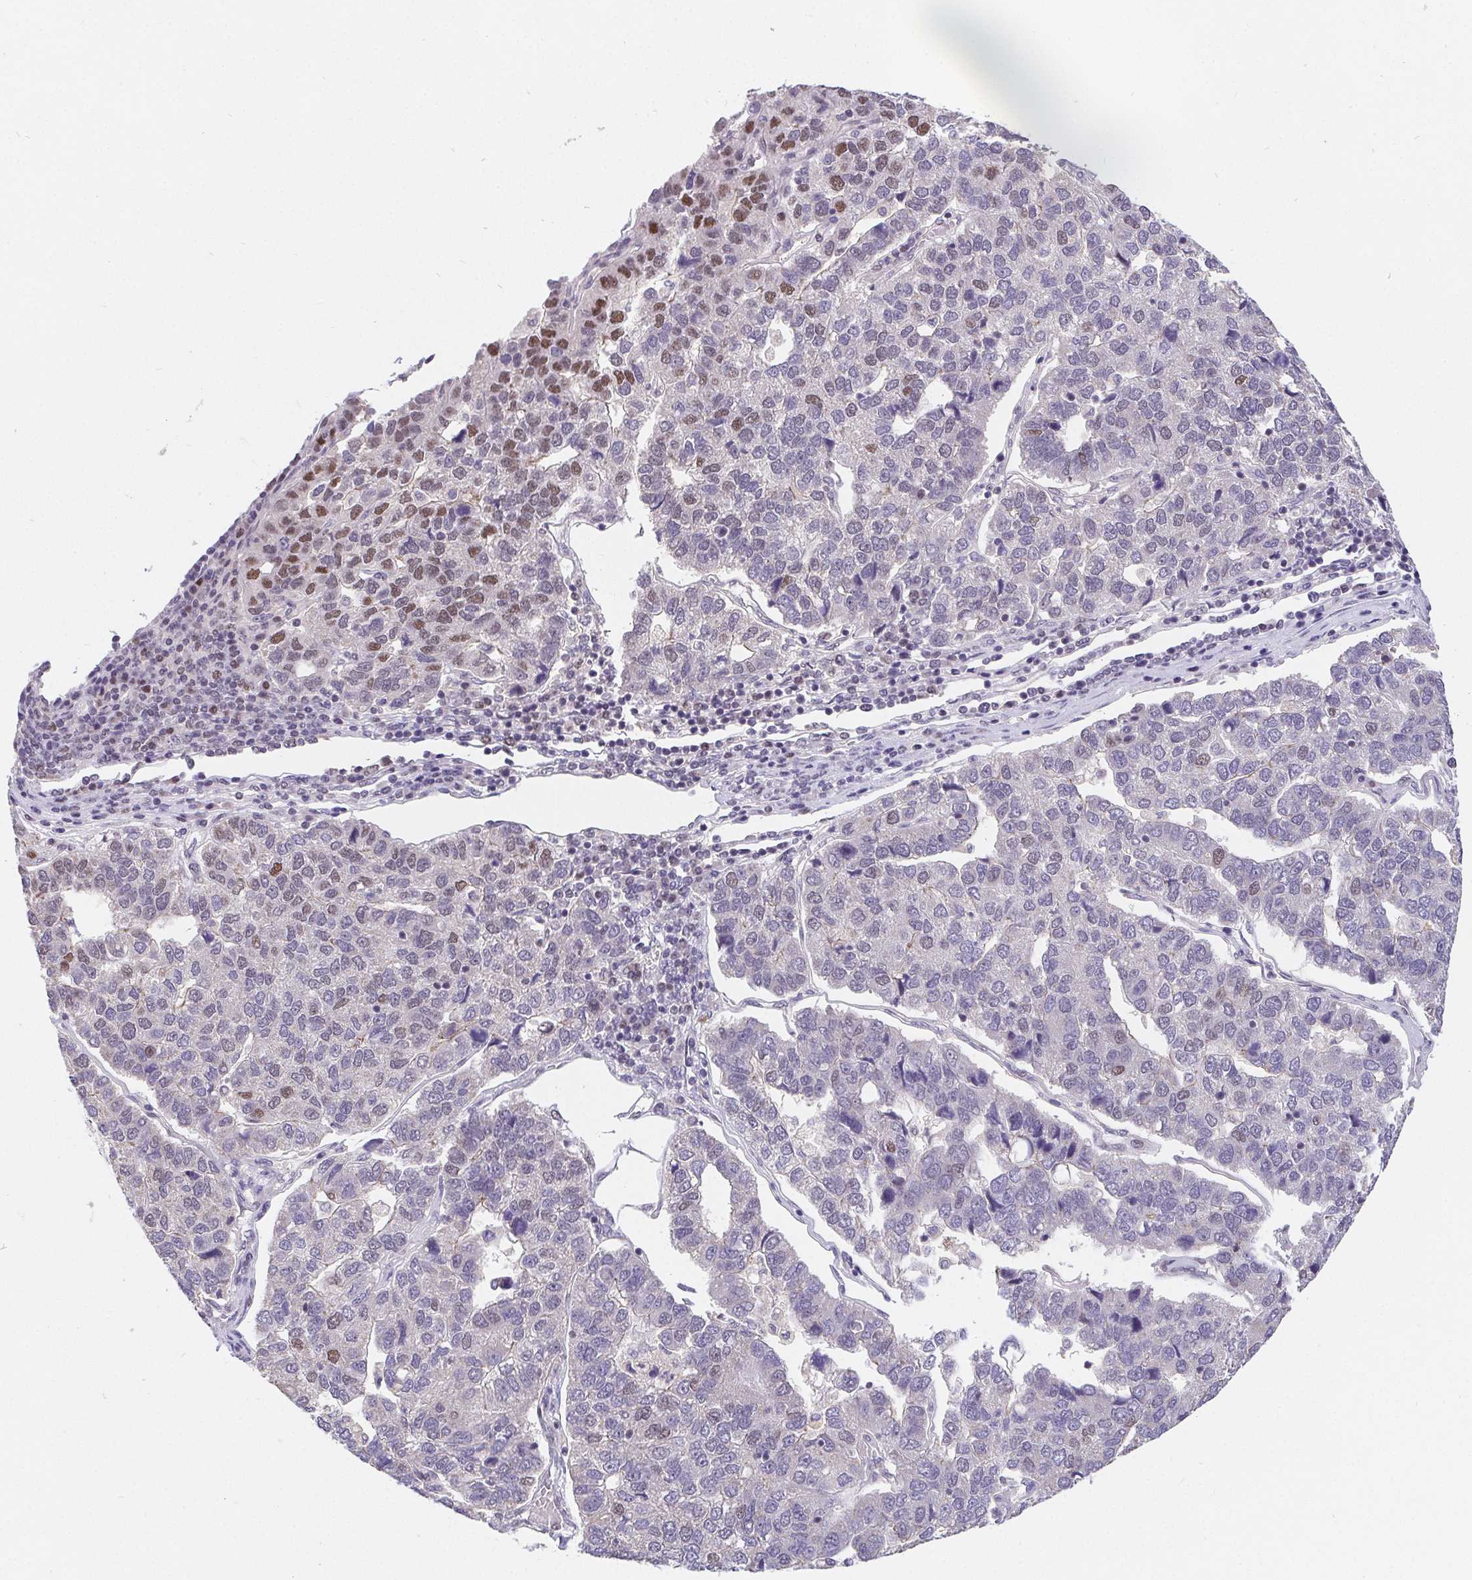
{"staining": {"intensity": "moderate", "quantity": "<25%", "location": "nuclear"}, "tissue": "pancreatic cancer", "cell_type": "Tumor cells", "image_type": "cancer", "snomed": [{"axis": "morphology", "description": "Adenocarcinoma, NOS"}, {"axis": "topography", "description": "Pancreas"}], "caption": "Pancreatic cancer stained with a brown dye exhibits moderate nuclear positive expression in about <25% of tumor cells.", "gene": "POU2F1", "patient": {"sex": "female", "age": 61}}